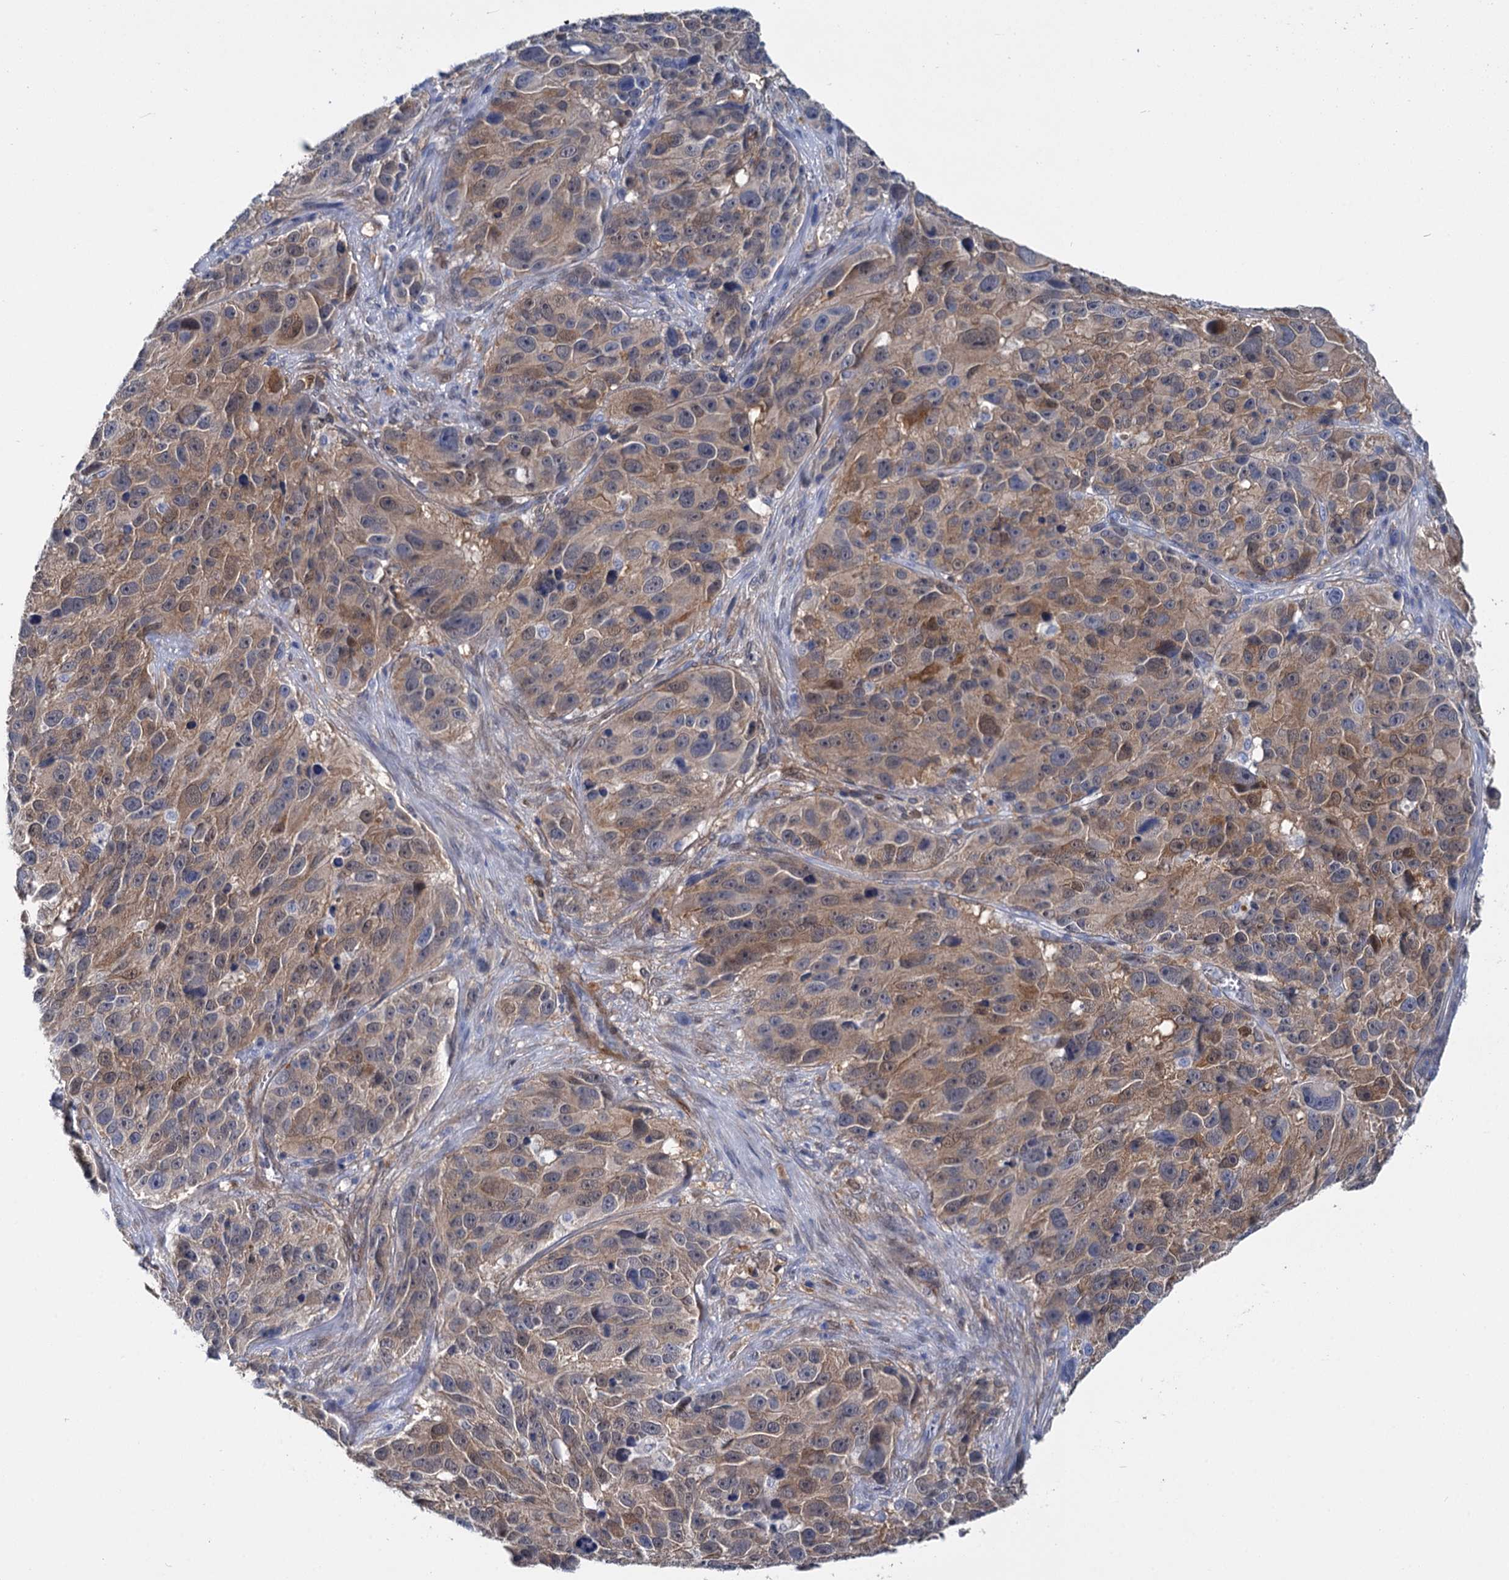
{"staining": {"intensity": "moderate", "quantity": ">75%", "location": "cytoplasmic/membranous"}, "tissue": "melanoma", "cell_type": "Tumor cells", "image_type": "cancer", "snomed": [{"axis": "morphology", "description": "Malignant melanoma, NOS"}, {"axis": "topography", "description": "Skin"}], "caption": "This is an image of immunohistochemistry staining of melanoma, which shows moderate staining in the cytoplasmic/membranous of tumor cells.", "gene": "GSTM3", "patient": {"sex": "male", "age": 84}}